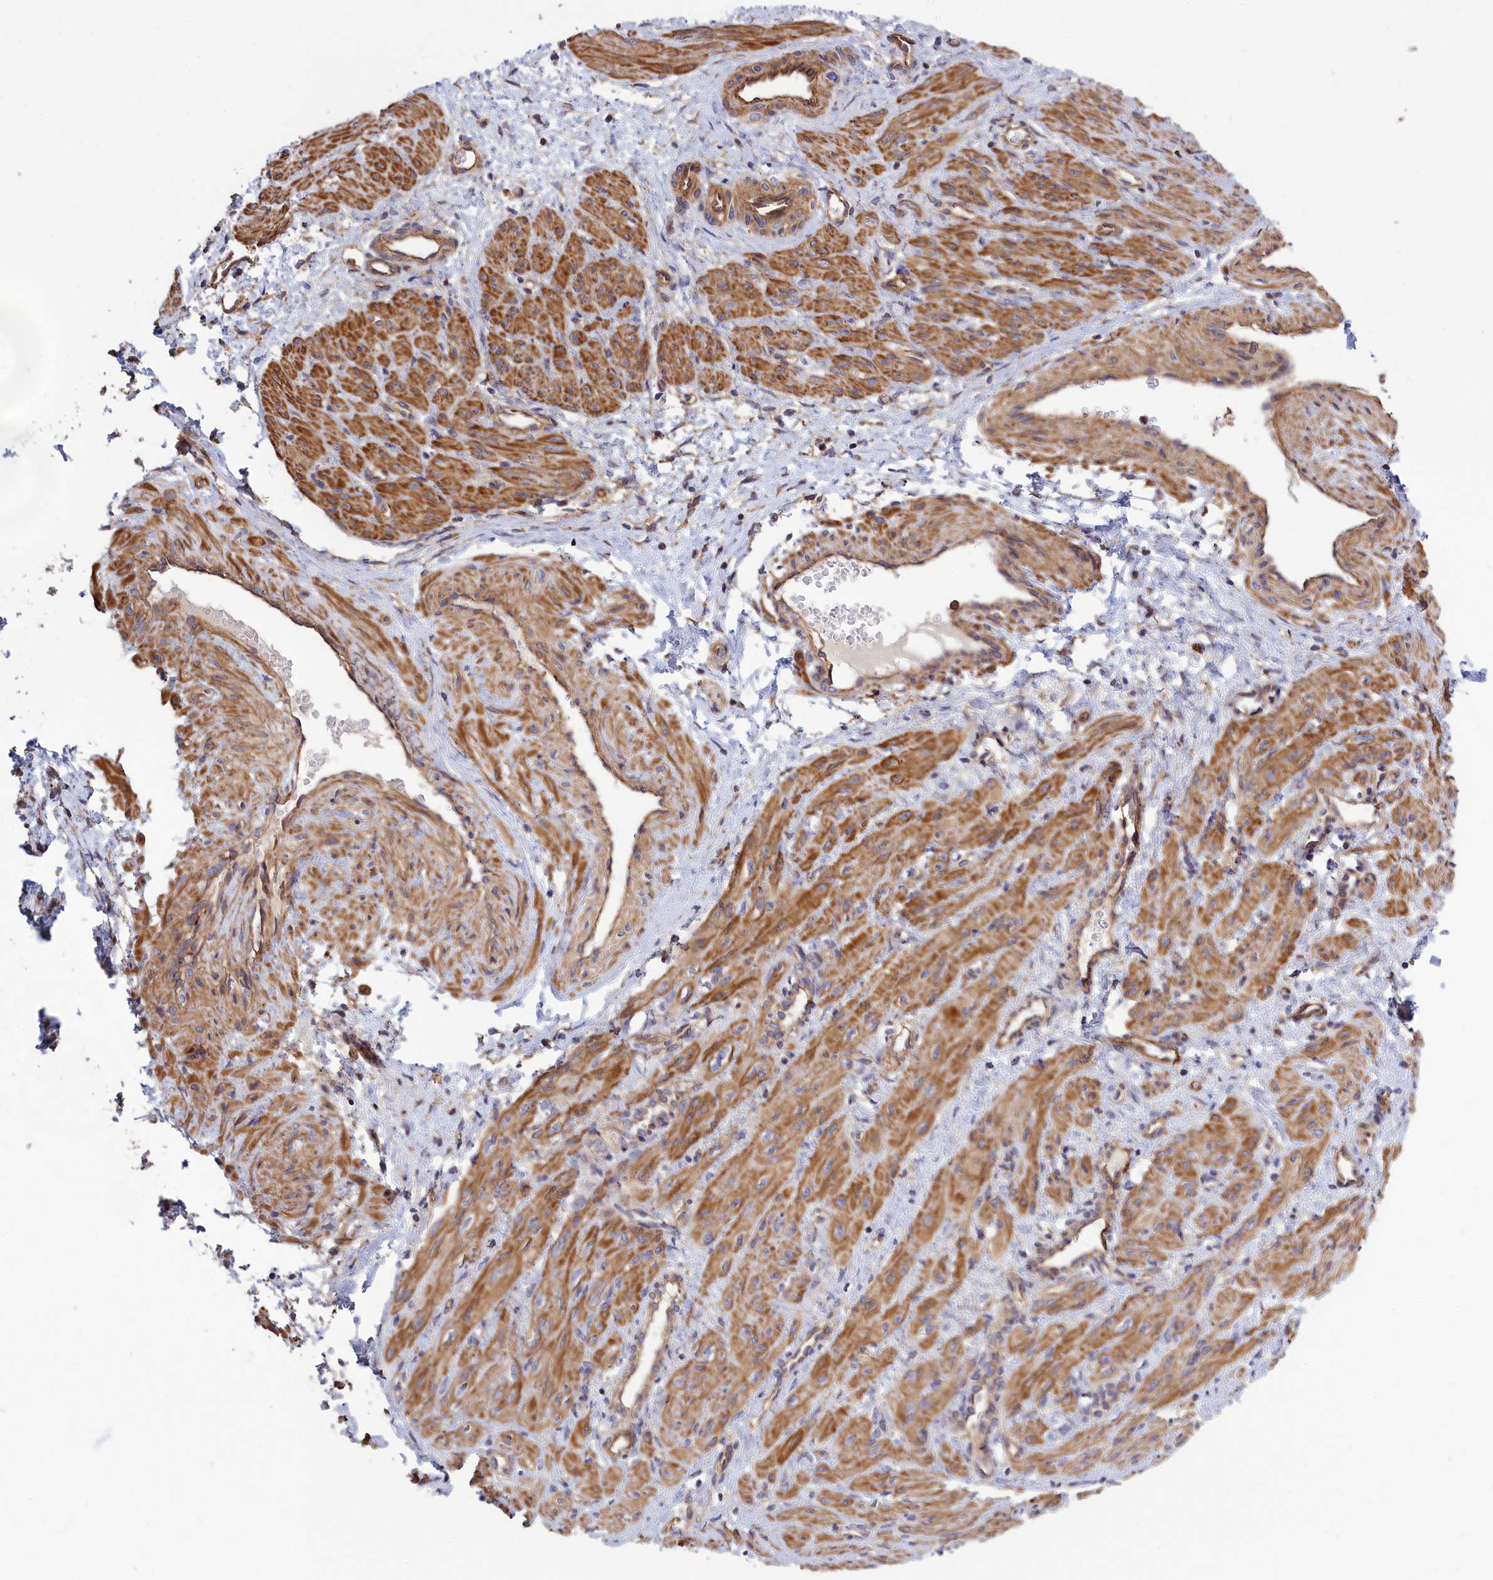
{"staining": {"intensity": "moderate", "quantity": ">75%", "location": "cytoplasmic/membranous"}, "tissue": "smooth muscle", "cell_type": "Smooth muscle cells", "image_type": "normal", "snomed": [{"axis": "morphology", "description": "Normal tissue, NOS"}, {"axis": "topography", "description": "Endometrium"}], "caption": "About >75% of smooth muscle cells in benign human smooth muscle demonstrate moderate cytoplasmic/membranous protein expression as visualized by brown immunohistochemical staining.", "gene": "ANKRD27", "patient": {"sex": "female", "age": 33}}